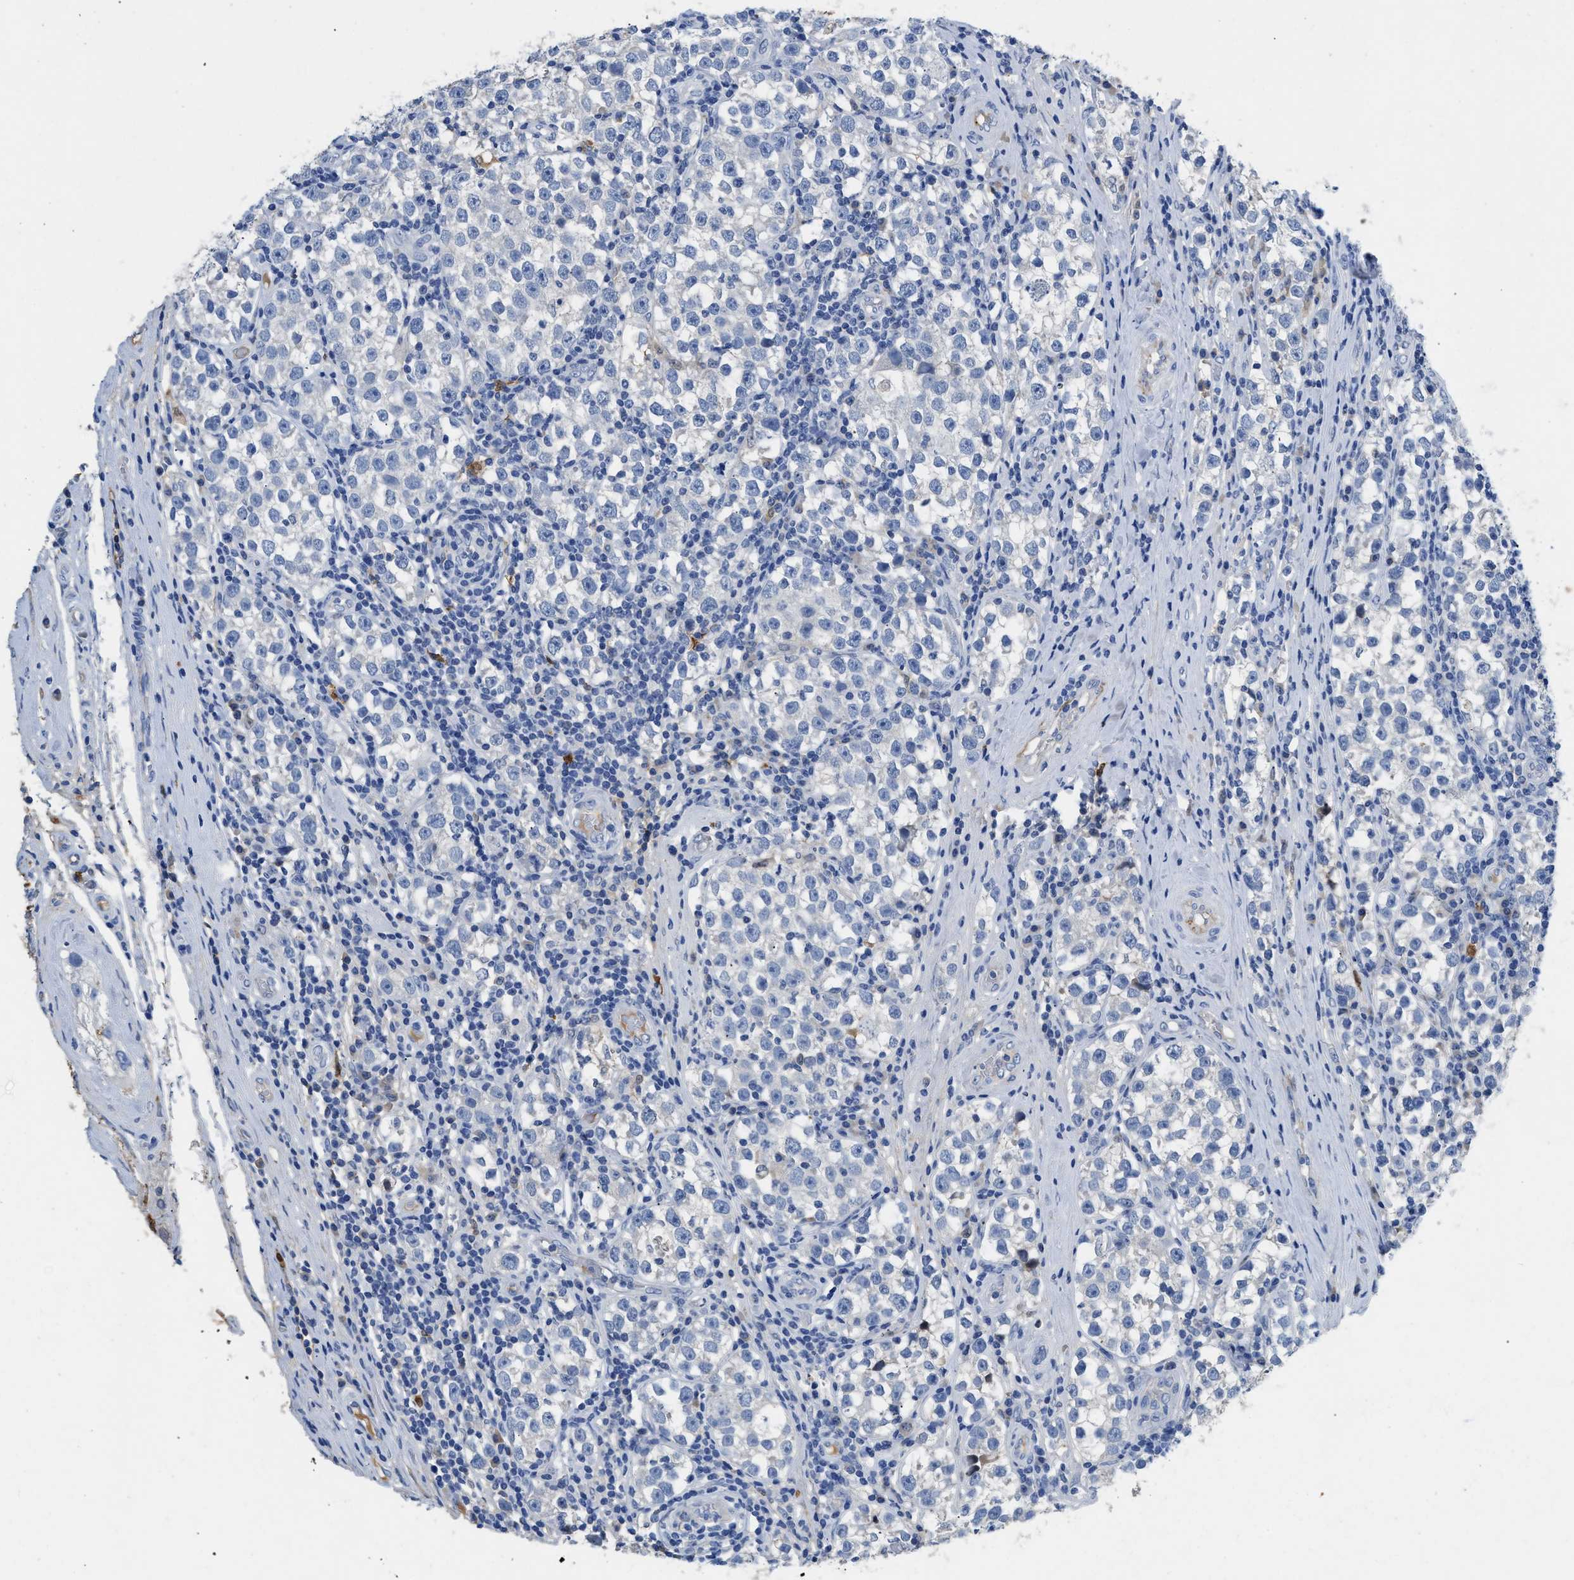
{"staining": {"intensity": "negative", "quantity": "none", "location": "none"}, "tissue": "testis cancer", "cell_type": "Tumor cells", "image_type": "cancer", "snomed": [{"axis": "morphology", "description": "Normal tissue, NOS"}, {"axis": "morphology", "description": "Seminoma, NOS"}, {"axis": "topography", "description": "Testis"}], "caption": "This micrograph is of testis cancer (seminoma) stained with immunohistochemistry (IHC) to label a protein in brown with the nuclei are counter-stained blue. There is no positivity in tumor cells.", "gene": "SPEG", "patient": {"sex": "male", "age": 43}}